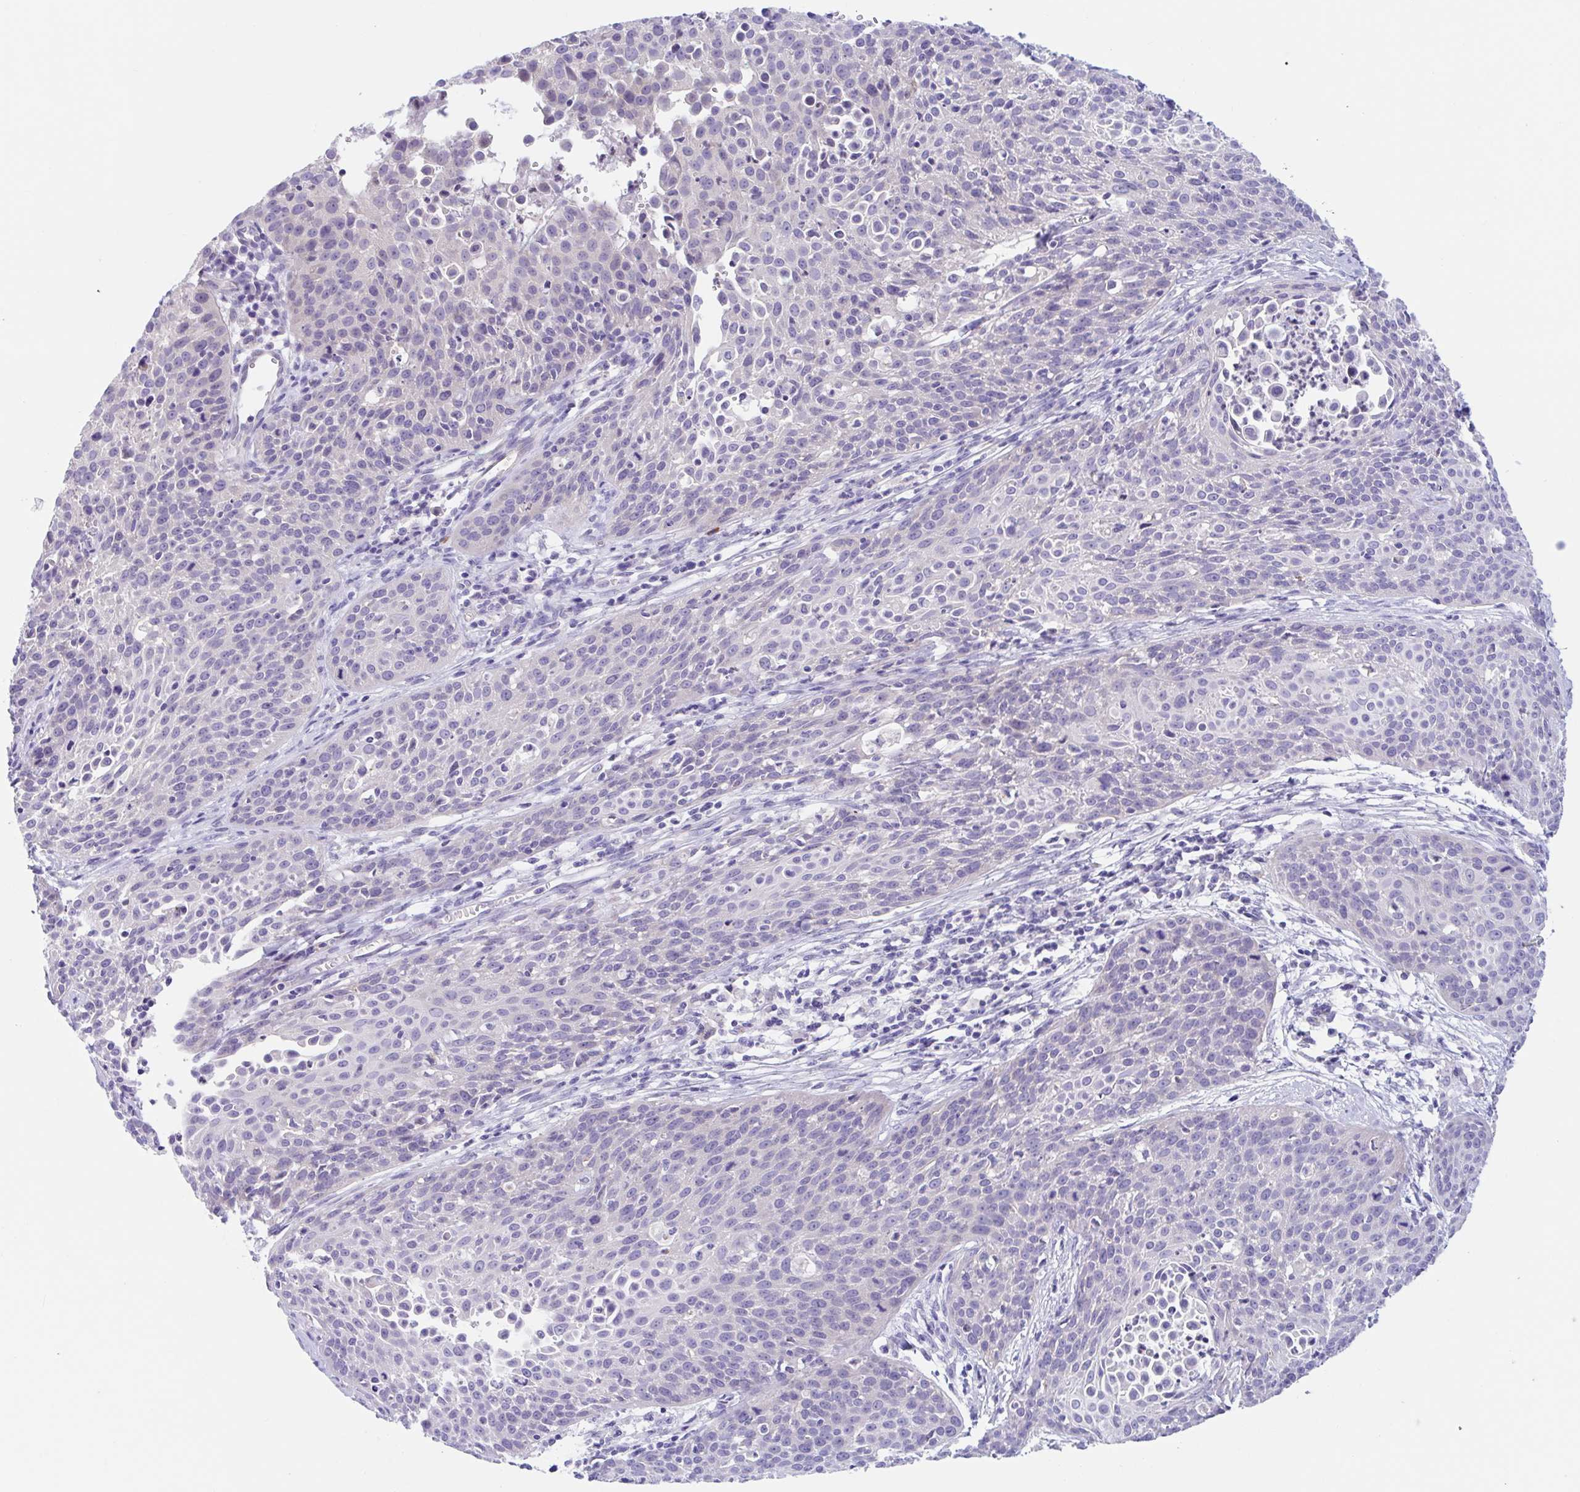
{"staining": {"intensity": "negative", "quantity": "none", "location": "none"}, "tissue": "cervical cancer", "cell_type": "Tumor cells", "image_type": "cancer", "snomed": [{"axis": "morphology", "description": "Squamous cell carcinoma, NOS"}, {"axis": "topography", "description": "Cervix"}], "caption": "Tumor cells are negative for brown protein staining in cervical squamous cell carcinoma.", "gene": "OR6N2", "patient": {"sex": "female", "age": 38}}